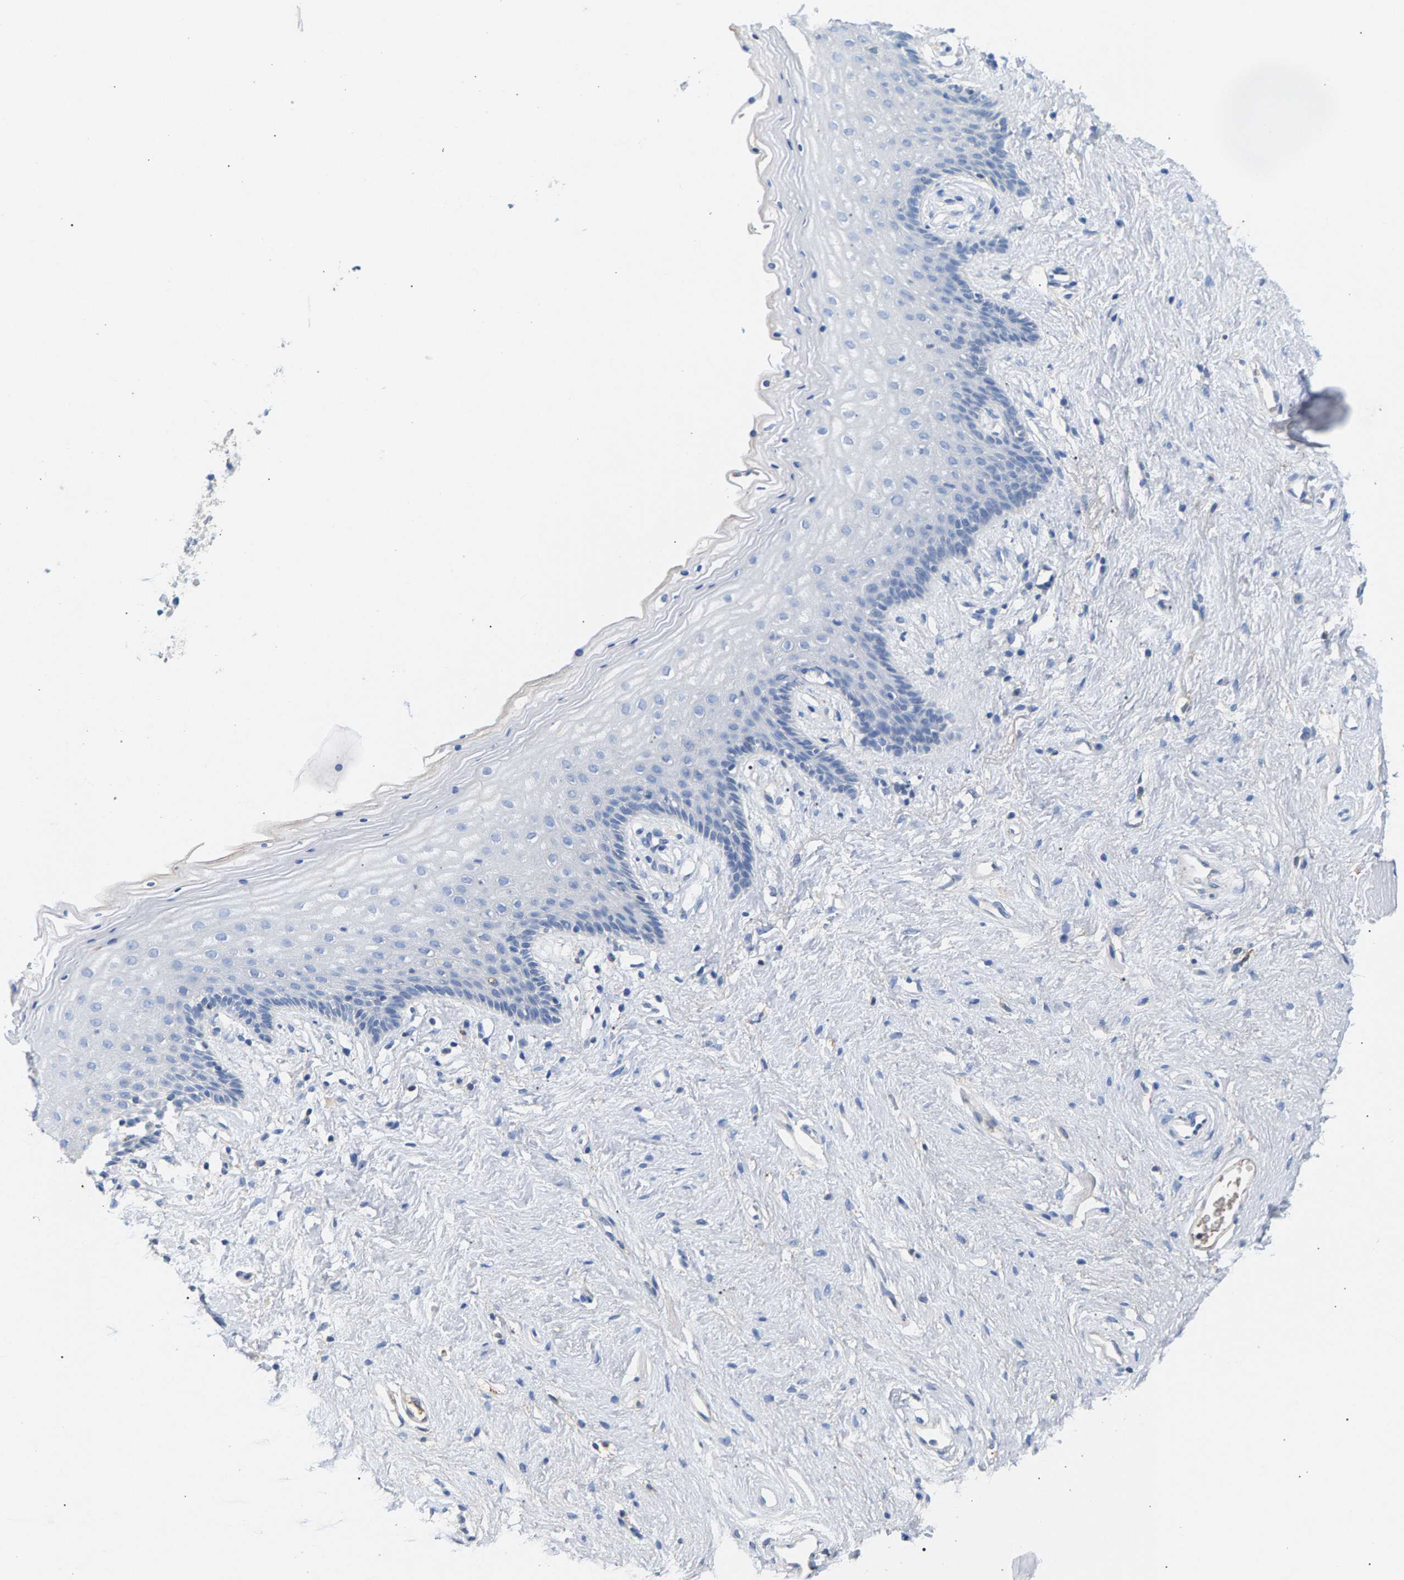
{"staining": {"intensity": "negative", "quantity": "none", "location": "none"}, "tissue": "vagina", "cell_type": "Squamous epithelial cells", "image_type": "normal", "snomed": [{"axis": "morphology", "description": "Normal tissue, NOS"}, {"axis": "topography", "description": "Vagina"}], "caption": "IHC histopathology image of benign vagina: vagina stained with DAB reveals no significant protein expression in squamous epithelial cells.", "gene": "APOH", "patient": {"sex": "female", "age": 44}}